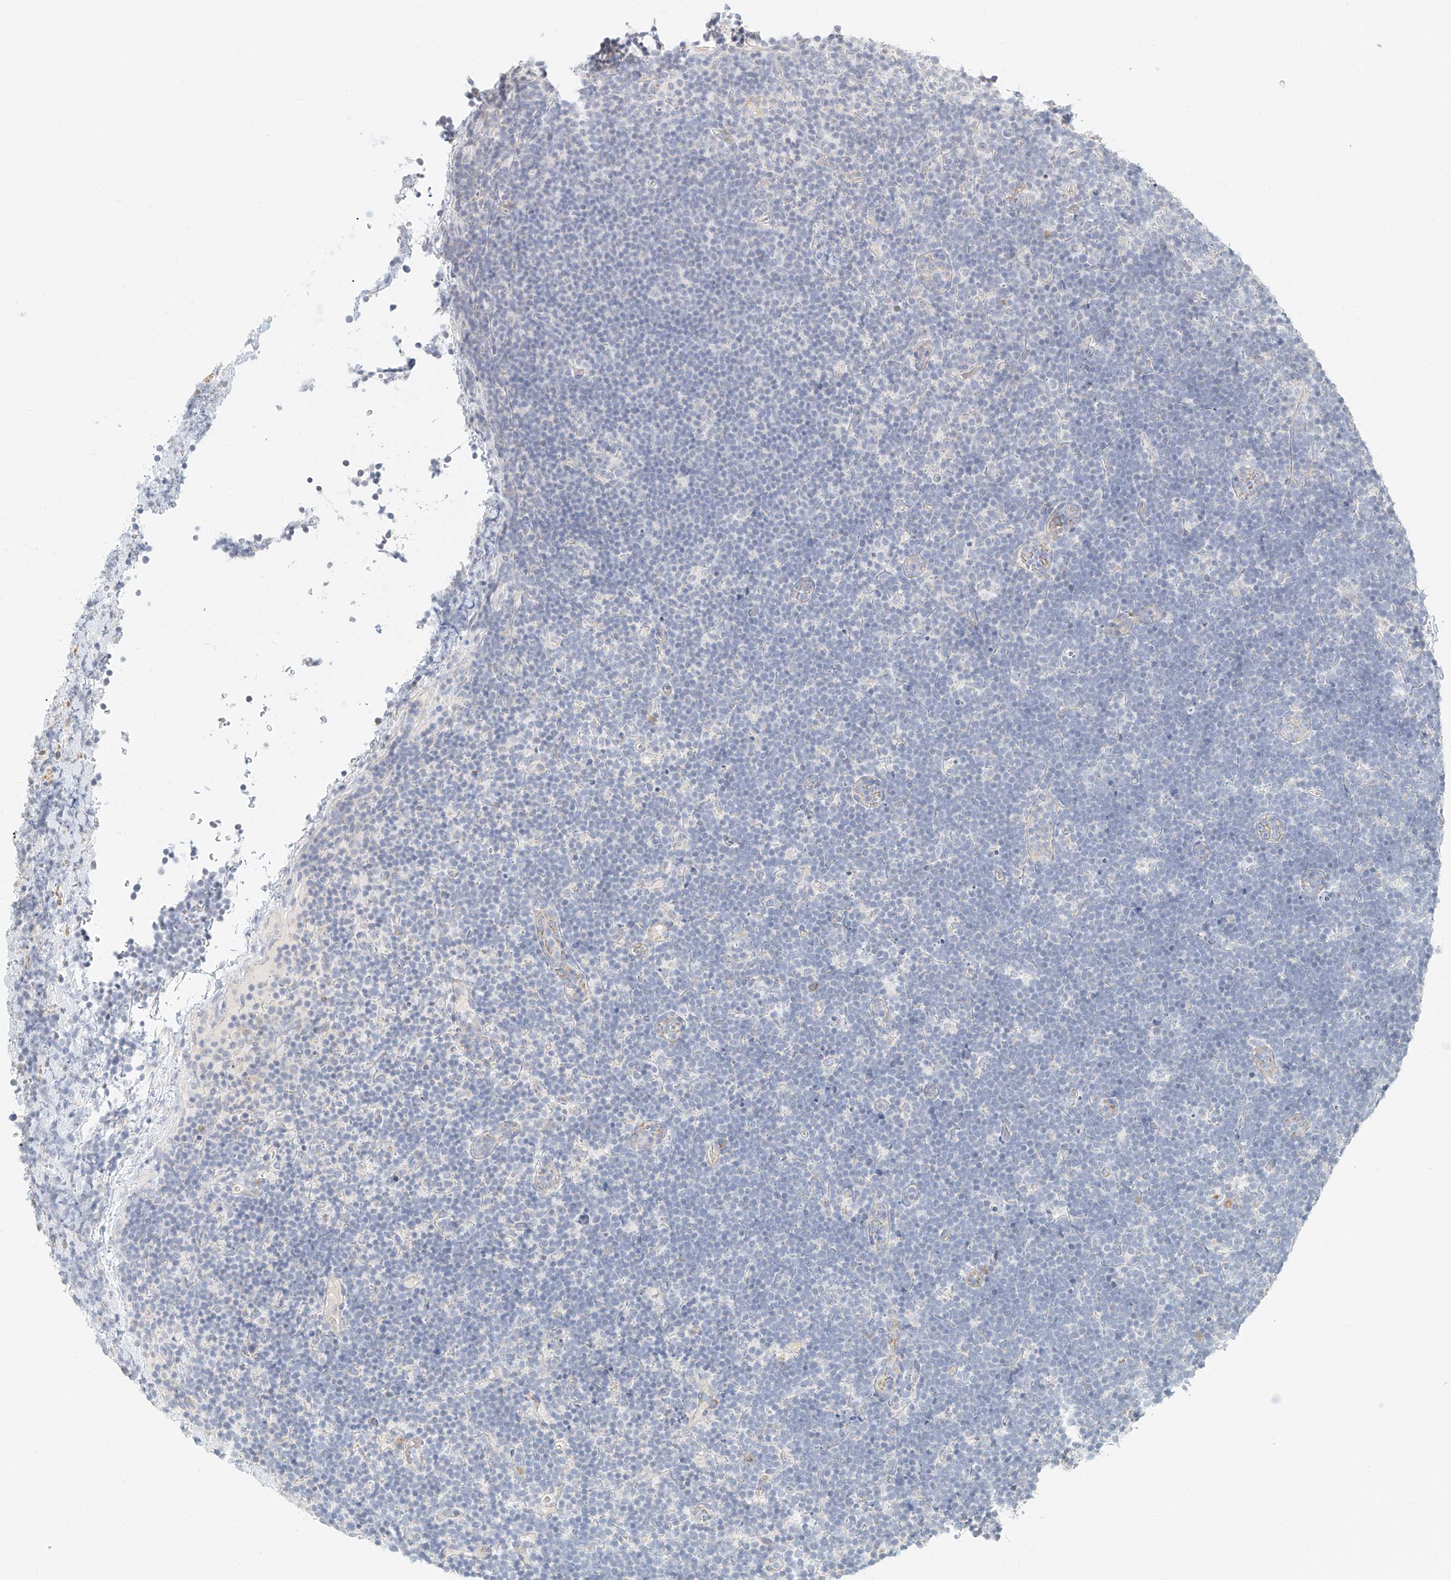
{"staining": {"intensity": "negative", "quantity": "none", "location": "none"}, "tissue": "lymphoma", "cell_type": "Tumor cells", "image_type": "cancer", "snomed": [{"axis": "morphology", "description": "Malignant lymphoma, non-Hodgkin's type, High grade"}, {"axis": "topography", "description": "Lymph node"}], "caption": "Tumor cells are negative for brown protein staining in lymphoma. (Immunohistochemistry, brightfield microscopy, high magnification).", "gene": "CXorf58", "patient": {"sex": "male", "age": 13}}